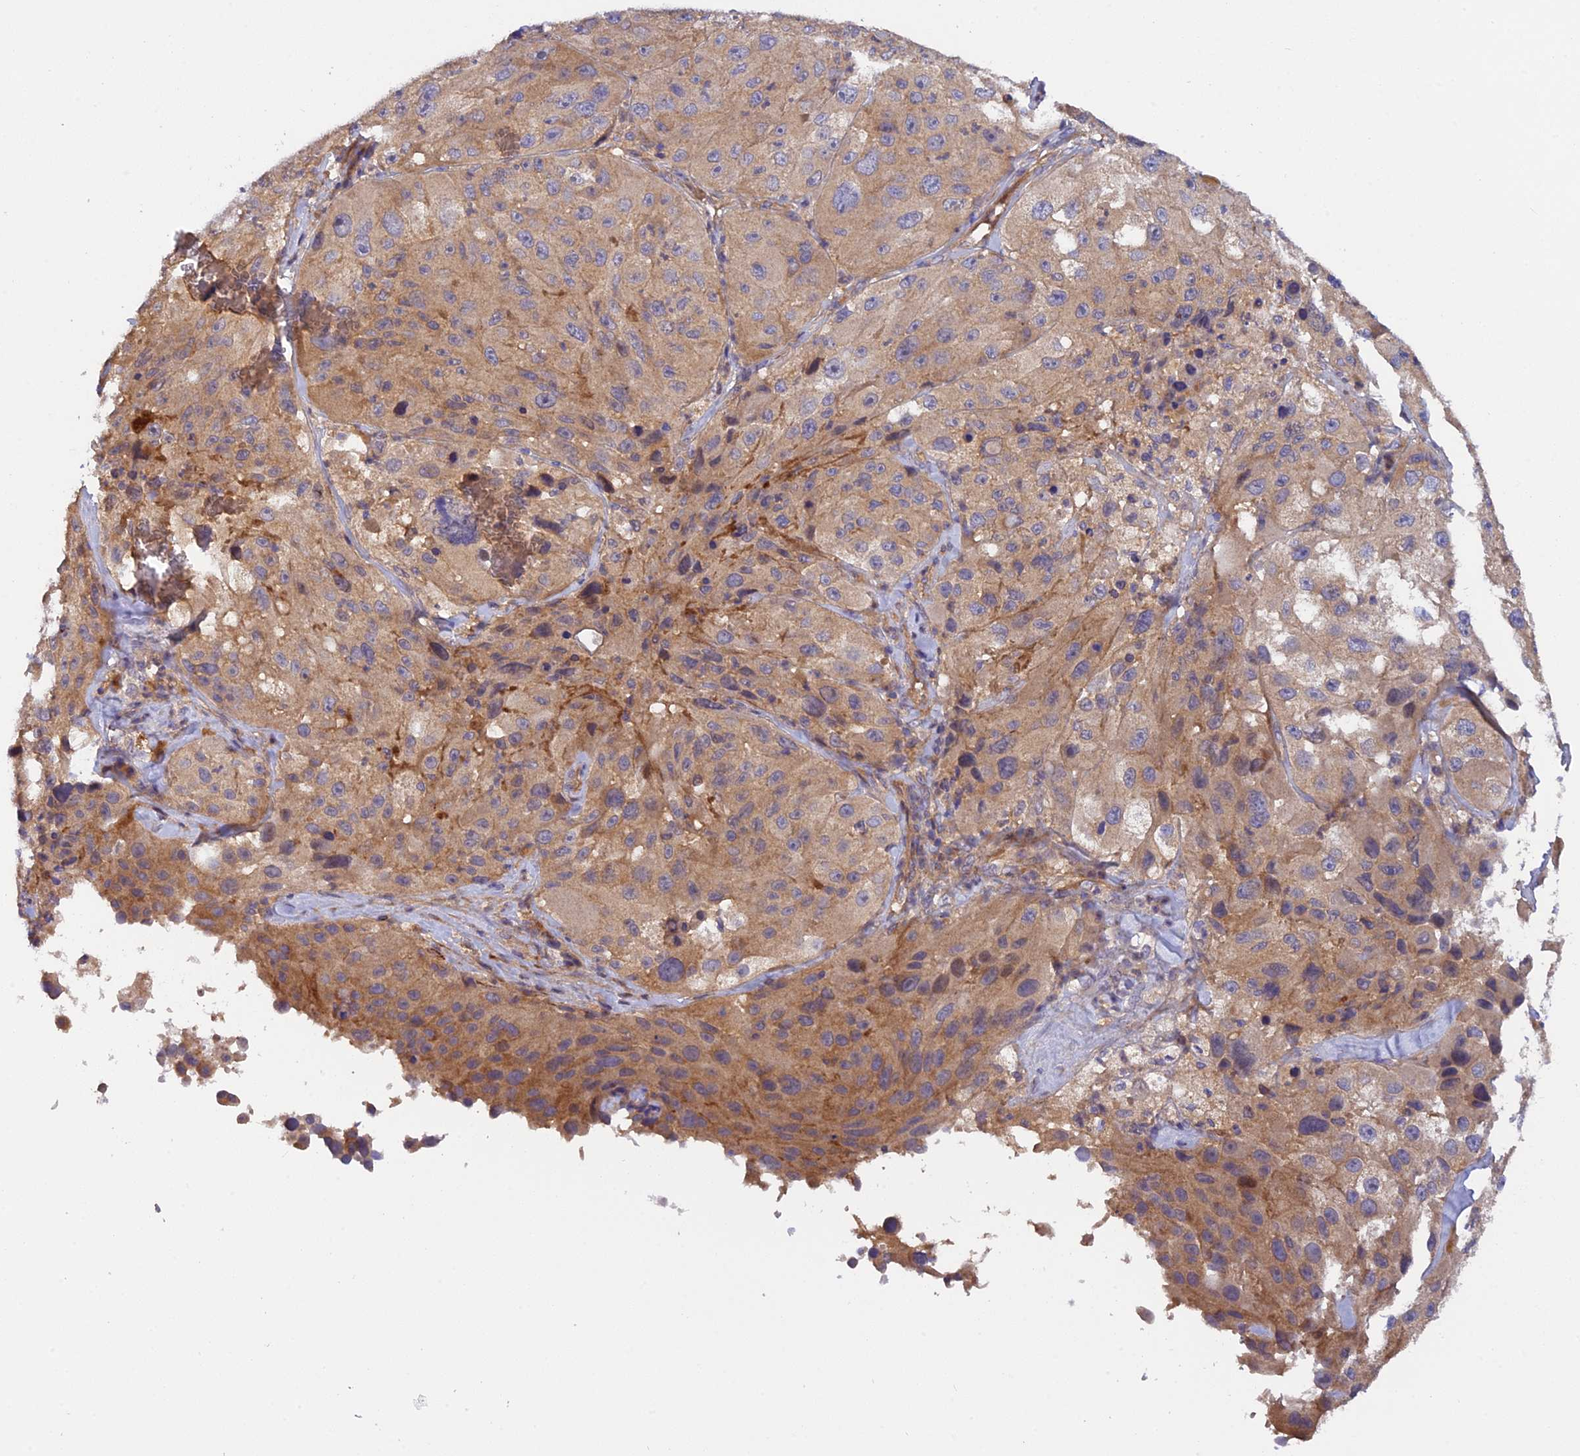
{"staining": {"intensity": "moderate", "quantity": ">75%", "location": "cytoplasmic/membranous"}, "tissue": "melanoma", "cell_type": "Tumor cells", "image_type": "cancer", "snomed": [{"axis": "morphology", "description": "Malignant melanoma, Metastatic site"}, {"axis": "topography", "description": "Lymph node"}], "caption": "Melanoma stained with a protein marker exhibits moderate staining in tumor cells.", "gene": "ADAMTS15", "patient": {"sex": "male", "age": 62}}